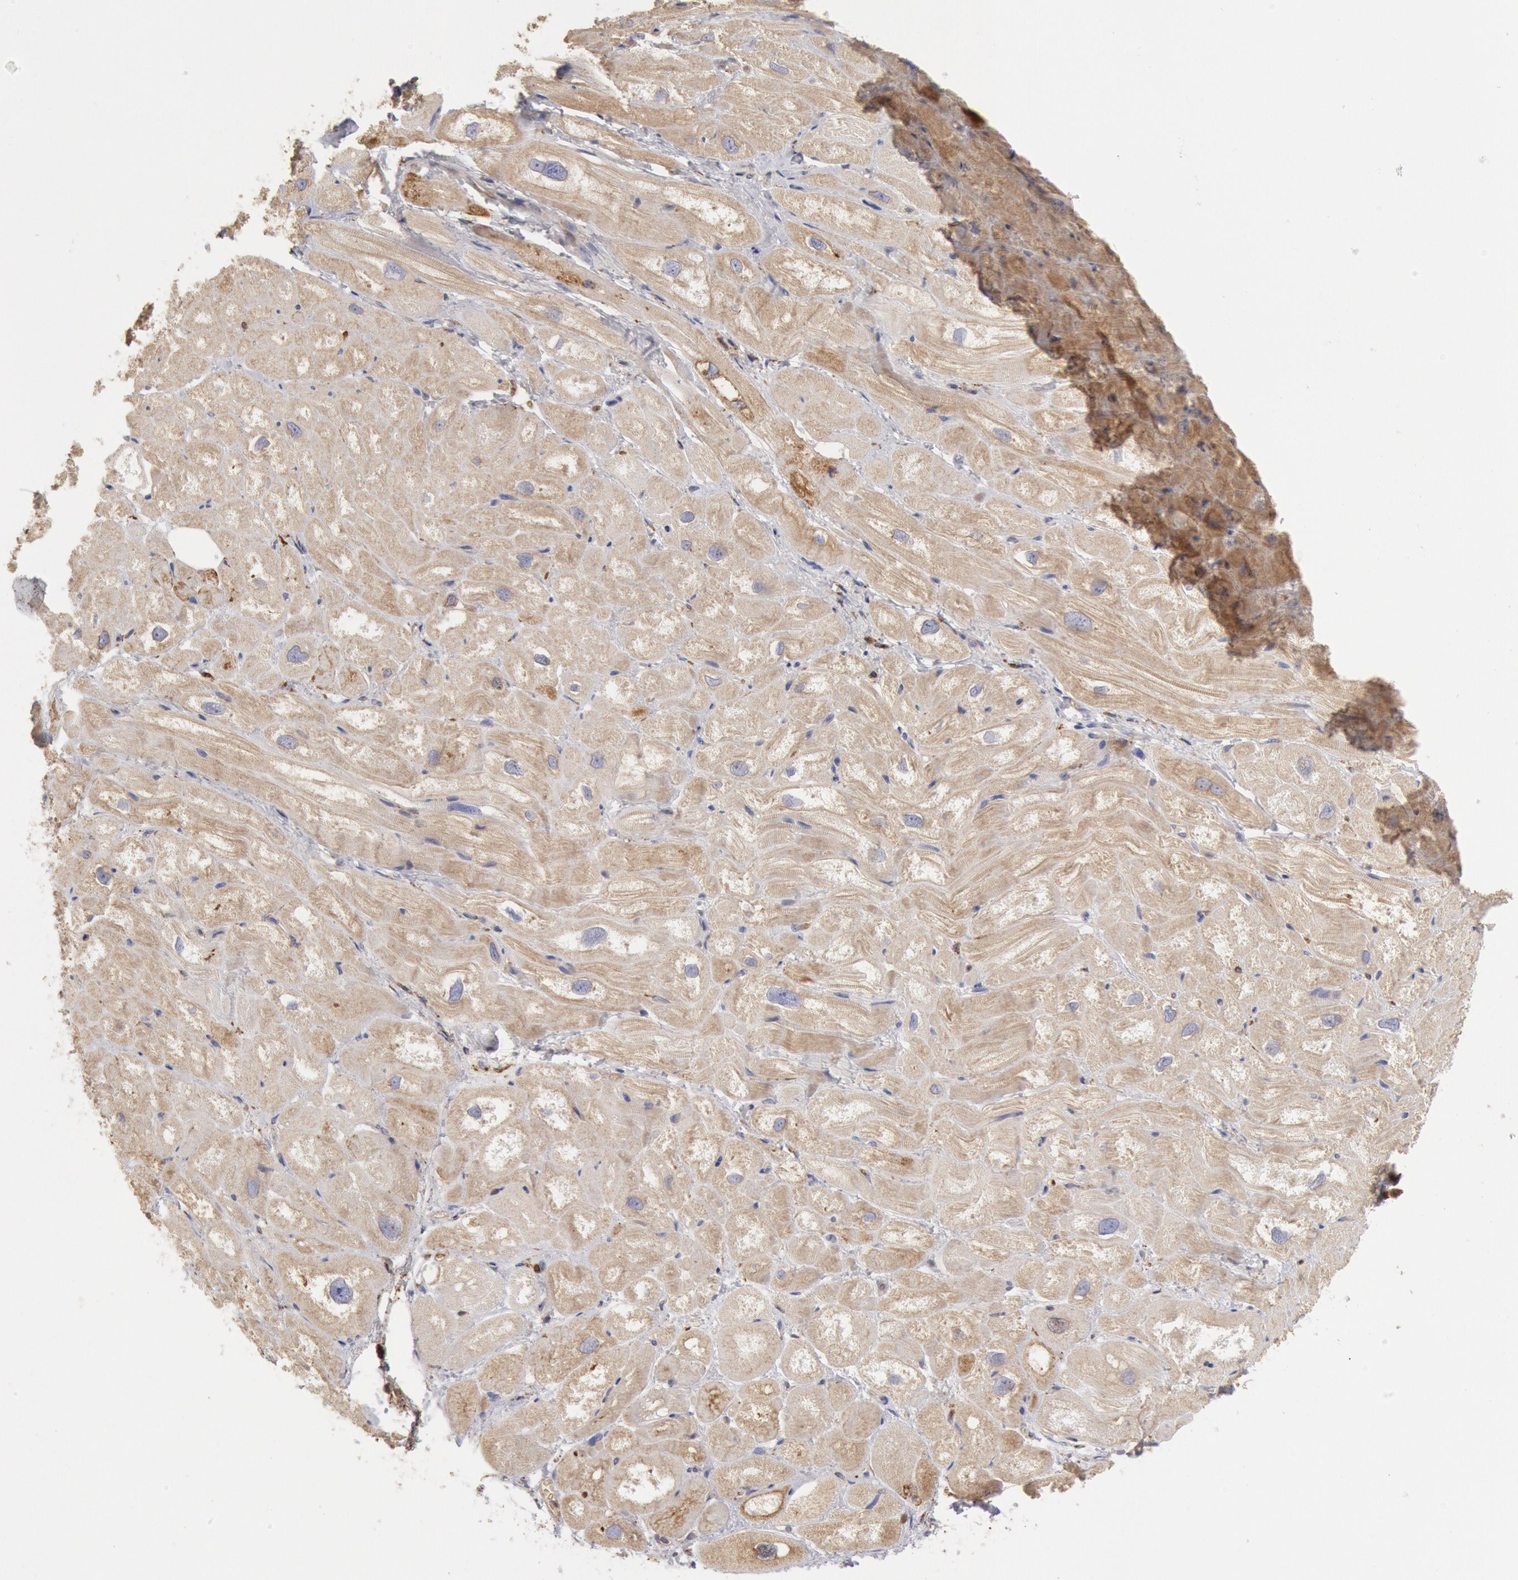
{"staining": {"intensity": "weak", "quantity": ">75%", "location": "cytoplasmic/membranous"}, "tissue": "heart muscle", "cell_type": "Cardiomyocytes", "image_type": "normal", "snomed": [{"axis": "morphology", "description": "Normal tissue, NOS"}, {"axis": "topography", "description": "Heart"}], "caption": "A brown stain shows weak cytoplasmic/membranous positivity of a protein in cardiomyocytes of normal human heart muscle. (Stains: DAB (3,3'-diaminobenzidine) in brown, nuclei in blue, Microscopy: brightfield microscopy at high magnification).", "gene": "ERP44", "patient": {"sex": "male", "age": 49}}